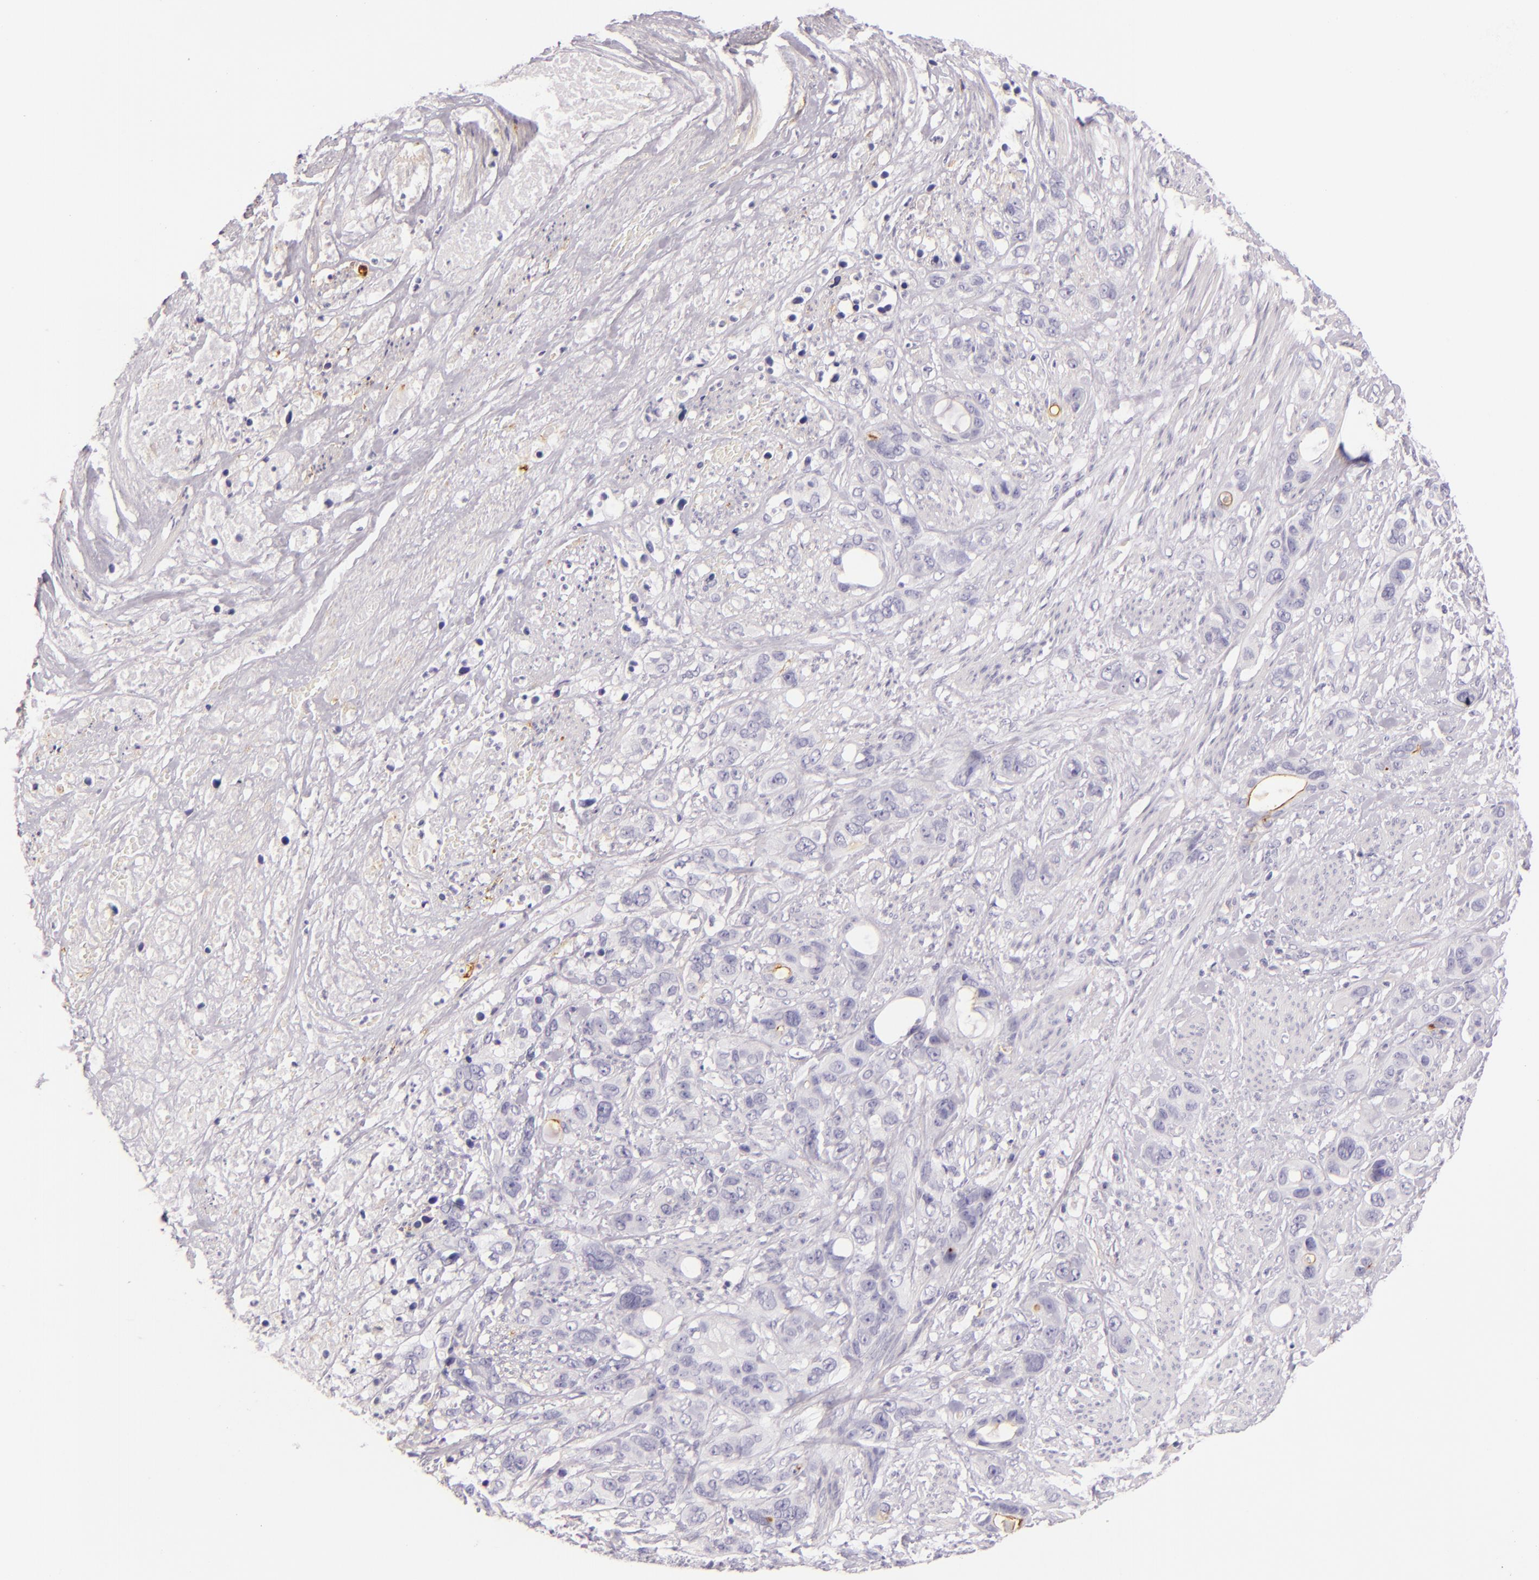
{"staining": {"intensity": "negative", "quantity": "none", "location": "none"}, "tissue": "stomach cancer", "cell_type": "Tumor cells", "image_type": "cancer", "snomed": [{"axis": "morphology", "description": "Adenocarcinoma, NOS"}, {"axis": "topography", "description": "Stomach, upper"}], "caption": "An immunohistochemistry histopathology image of stomach cancer is shown. There is no staining in tumor cells of stomach cancer.", "gene": "ICAM1", "patient": {"sex": "male", "age": 47}}